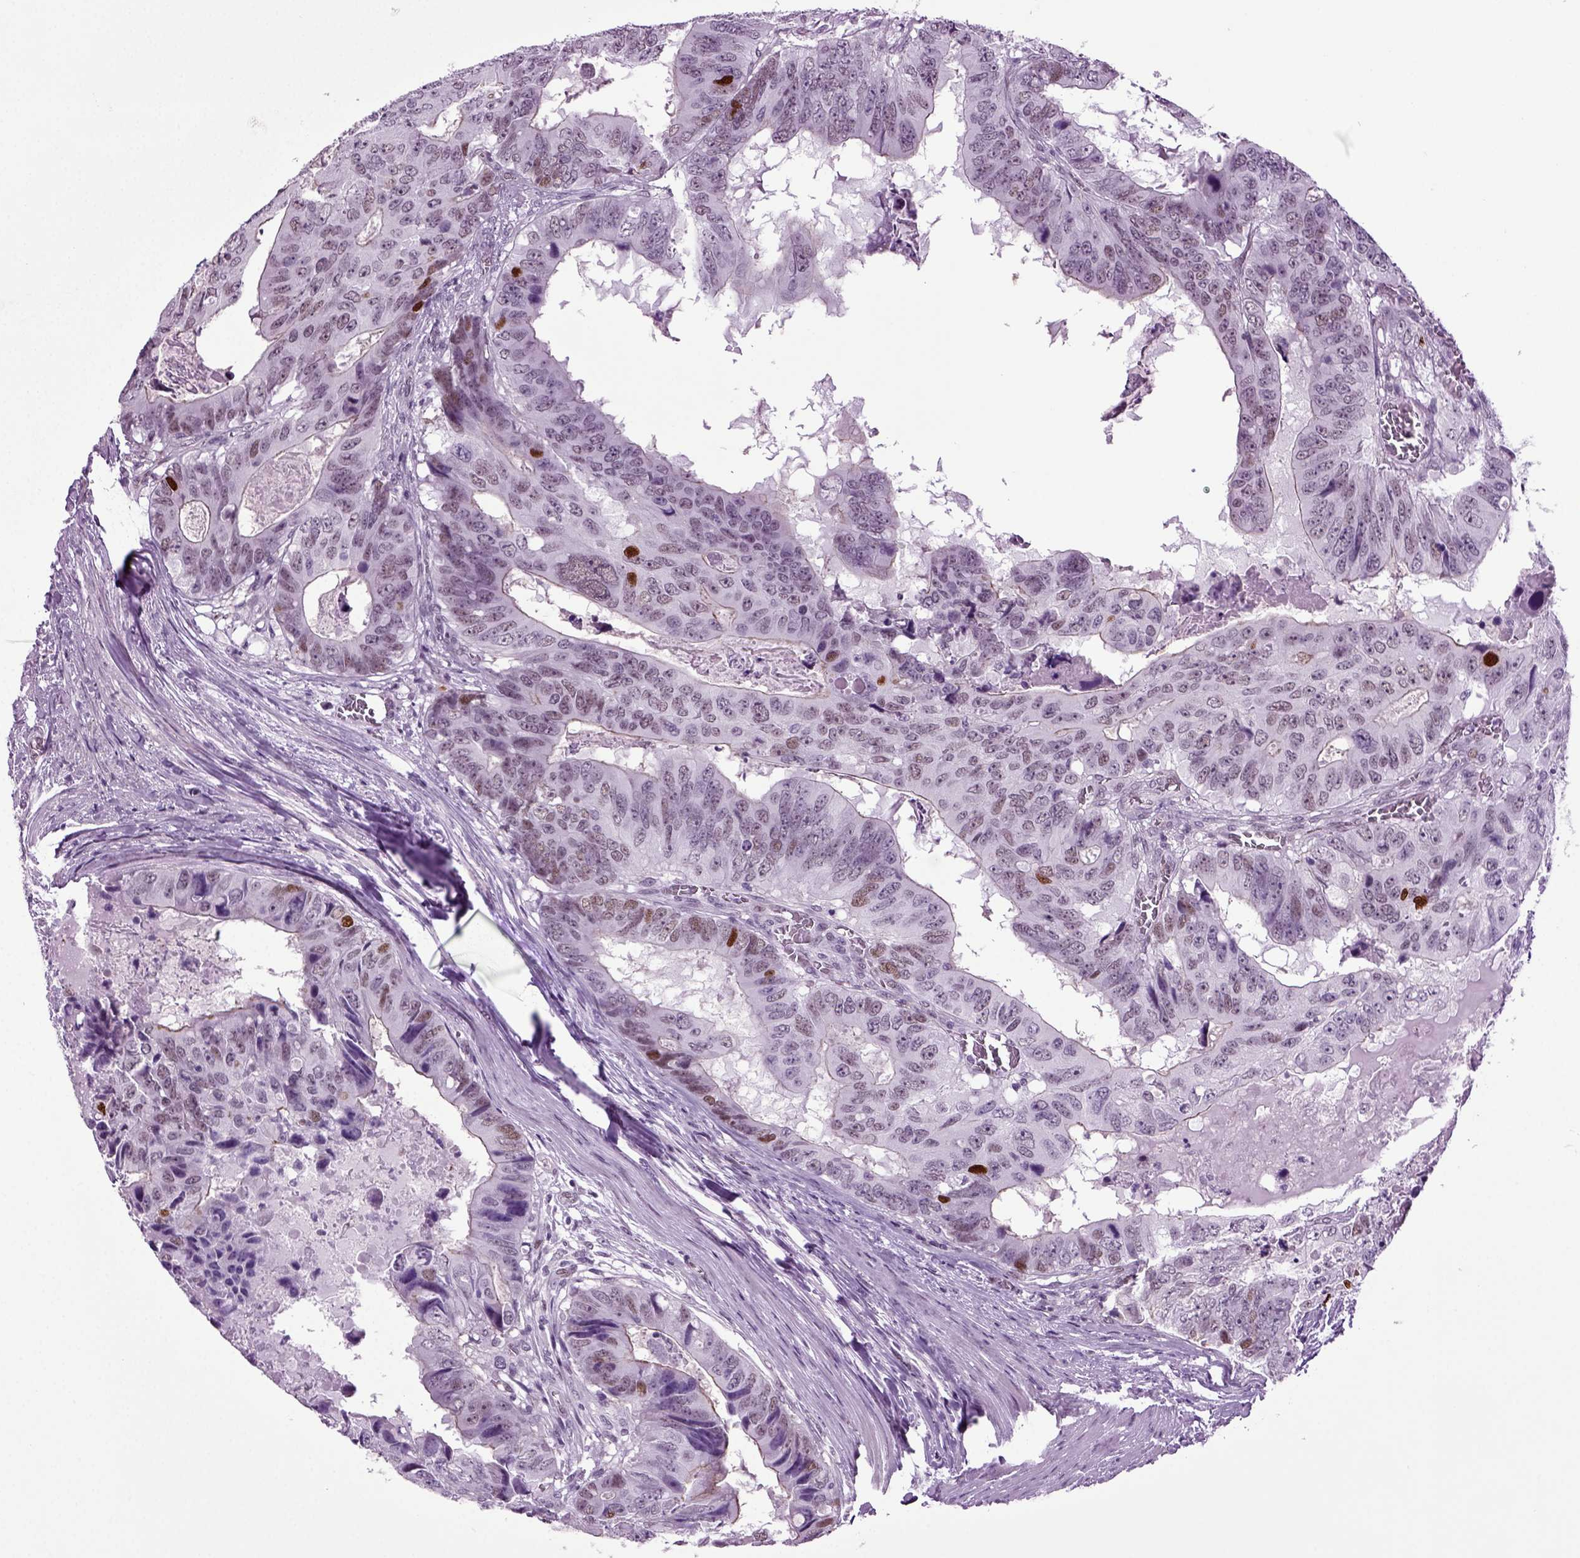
{"staining": {"intensity": "strong", "quantity": "<25%", "location": "nuclear"}, "tissue": "colorectal cancer", "cell_type": "Tumor cells", "image_type": "cancer", "snomed": [{"axis": "morphology", "description": "Adenocarcinoma, NOS"}, {"axis": "topography", "description": "Colon"}], "caption": "DAB immunohistochemical staining of human colorectal cancer exhibits strong nuclear protein staining in approximately <25% of tumor cells.", "gene": "RFX3", "patient": {"sex": "male", "age": 79}}